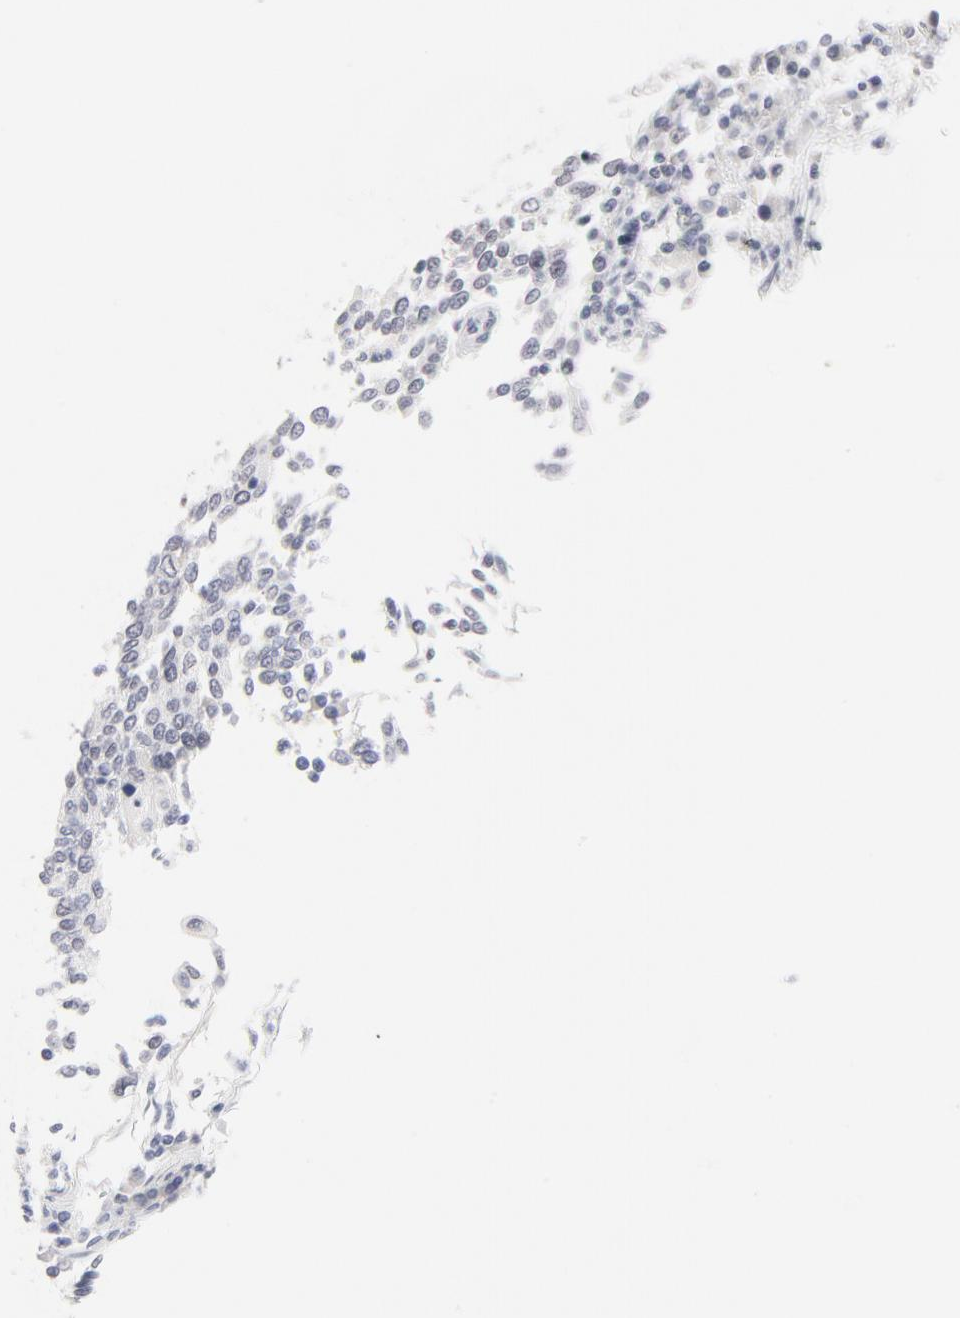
{"staining": {"intensity": "negative", "quantity": "none", "location": "none"}, "tissue": "cervical cancer", "cell_type": "Tumor cells", "image_type": "cancer", "snomed": [{"axis": "morphology", "description": "Squamous cell carcinoma, NOS"}, {"axis": "topography", "description": "Cervix"}], "caption": "An image of human cervical cancer is negative for staining in tumor cells.", "gene": "MCM7", "patient": {"sex": "female", "age": 40}}